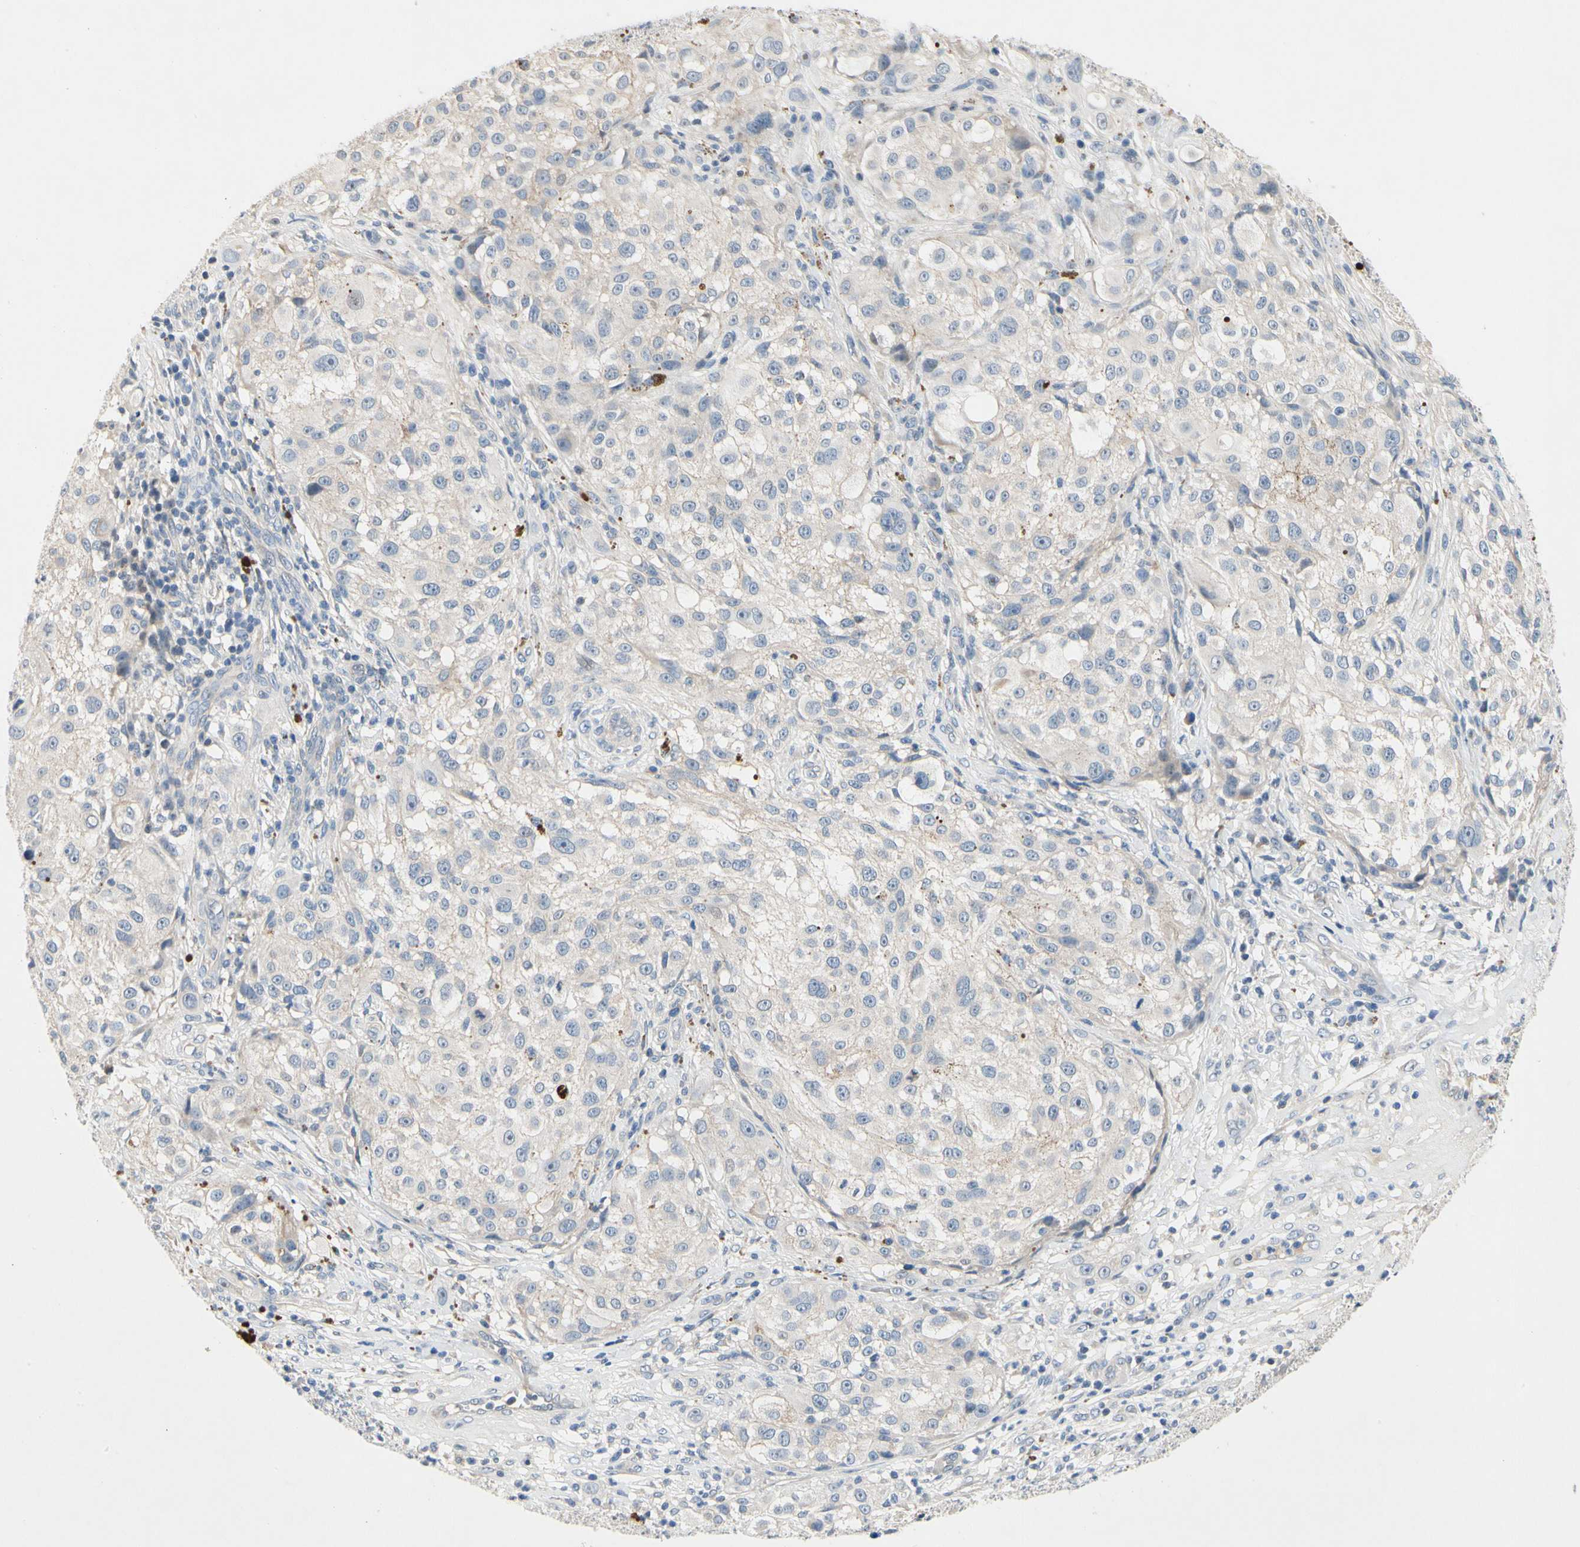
{"staining": {"intensity": "negative", "quantity": "none", "location": "none"}, "tissue": "melanoma", "cell_type": "Tumor cells", "image_type": "cancer", "snomed": [{"axis": "morphology", "description": "Necrosis, NOS"}, {"axis": "morphology", "description": "Malignant melanoma, NOS"}, {"axis": "topography", "description": "Skin"}], "caption": "Immunohistochemical staining of melanoma reveals no significant positivity in tumor cells.", "gene": "GAS6", "patient": {"sex": "female", "age": 87}}